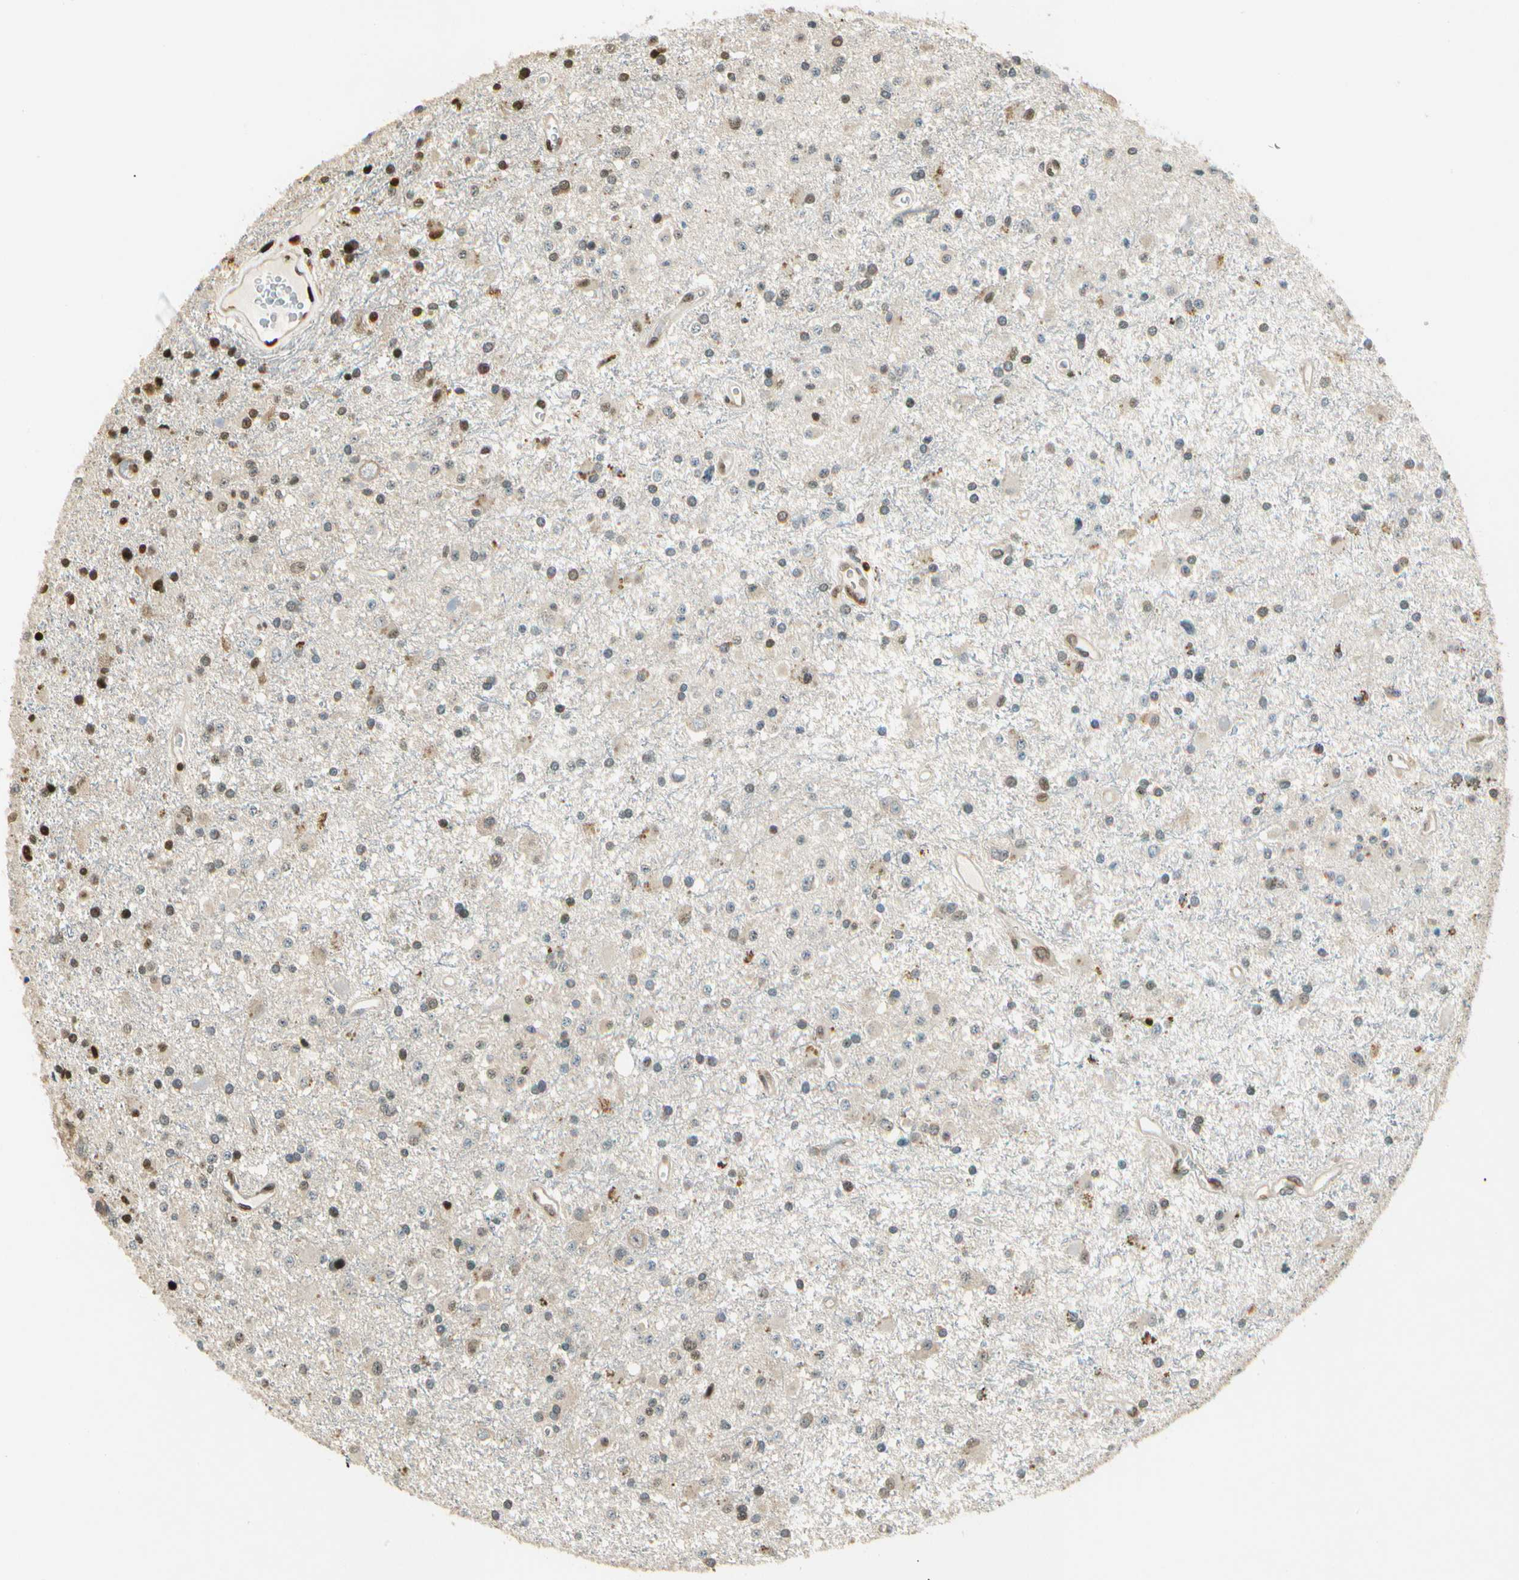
{"staining": {"intensity": "weak", "quantity": "25%-75%", "location": "cytoplasmic/membranous,nuclear"}, "tissue": "glioma", "cell_type": "Tumor cells", "image_type": "cancer", "snomed": [{"axis": "morphology", "description": "Glioma, malignant, Low grade"}, {"axis": "topography", "description": "Brain"}], "caption": "Immunohistochemical staining of glioma exhibits low levels of weak cytoplasmic/membranous and nuclear staining in approximately 25%-75% of tumor cells.", "gene": "EIF1AX", "patient": {"sex": "male", "age": 58}}